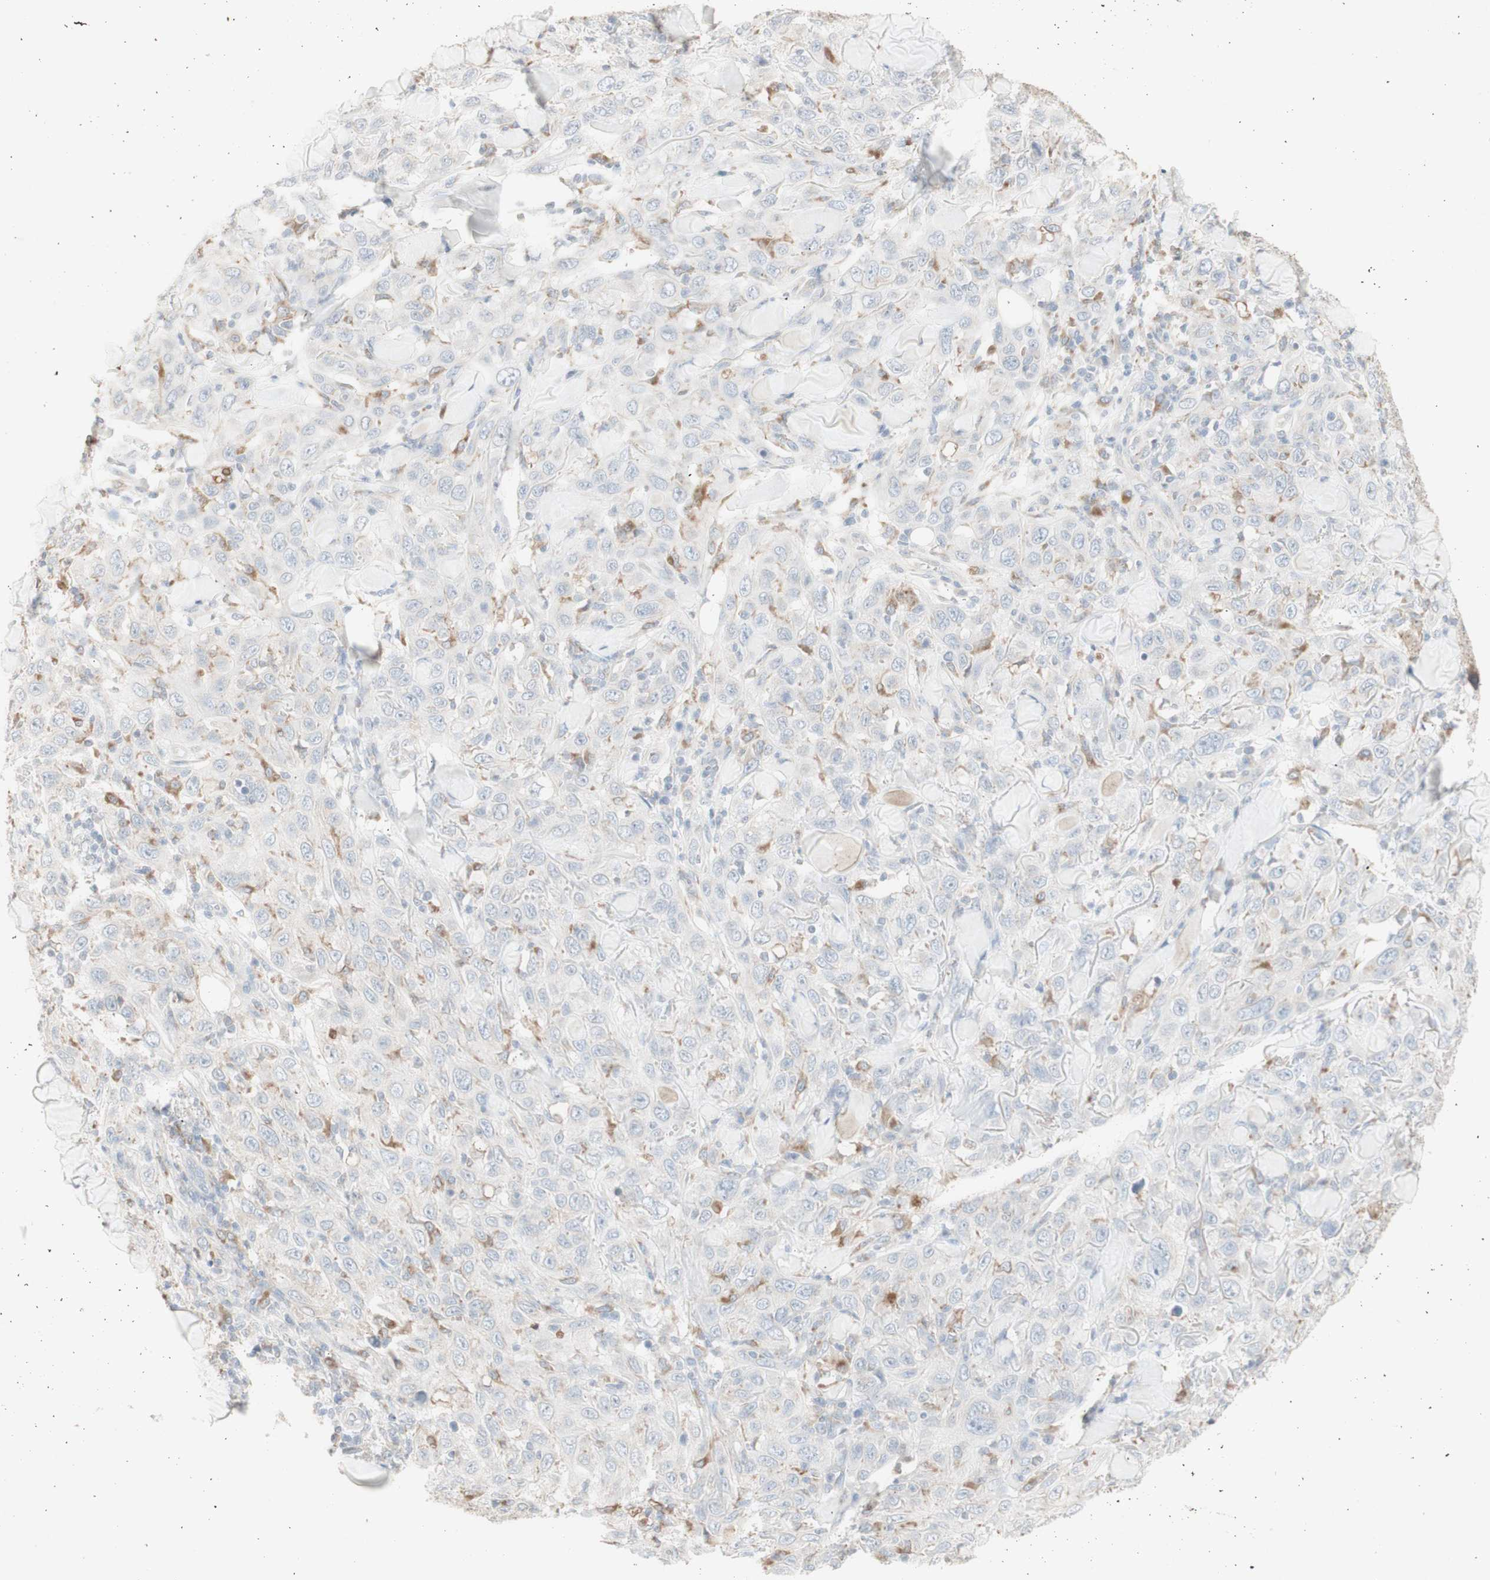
{"staining": {"intensity": "negative", "quantity": "none", "location": "none"}, "tissue": "skin cancer", "cell_type": "Tumor cells", "image_type": "cancer", "snomed": [{"axis": "morphology", "description": "Squamous cell carcinoma, NOS"}, {"axis": "topography", "description": "Skin"}], "caption": "IHC photomicrograph of human skin cancer stained for a protein (brown), which demonstrates no staining in tumor cells.", "gene": "ATP6V1B1", "patient": {"sex": "female", "age": 88}}